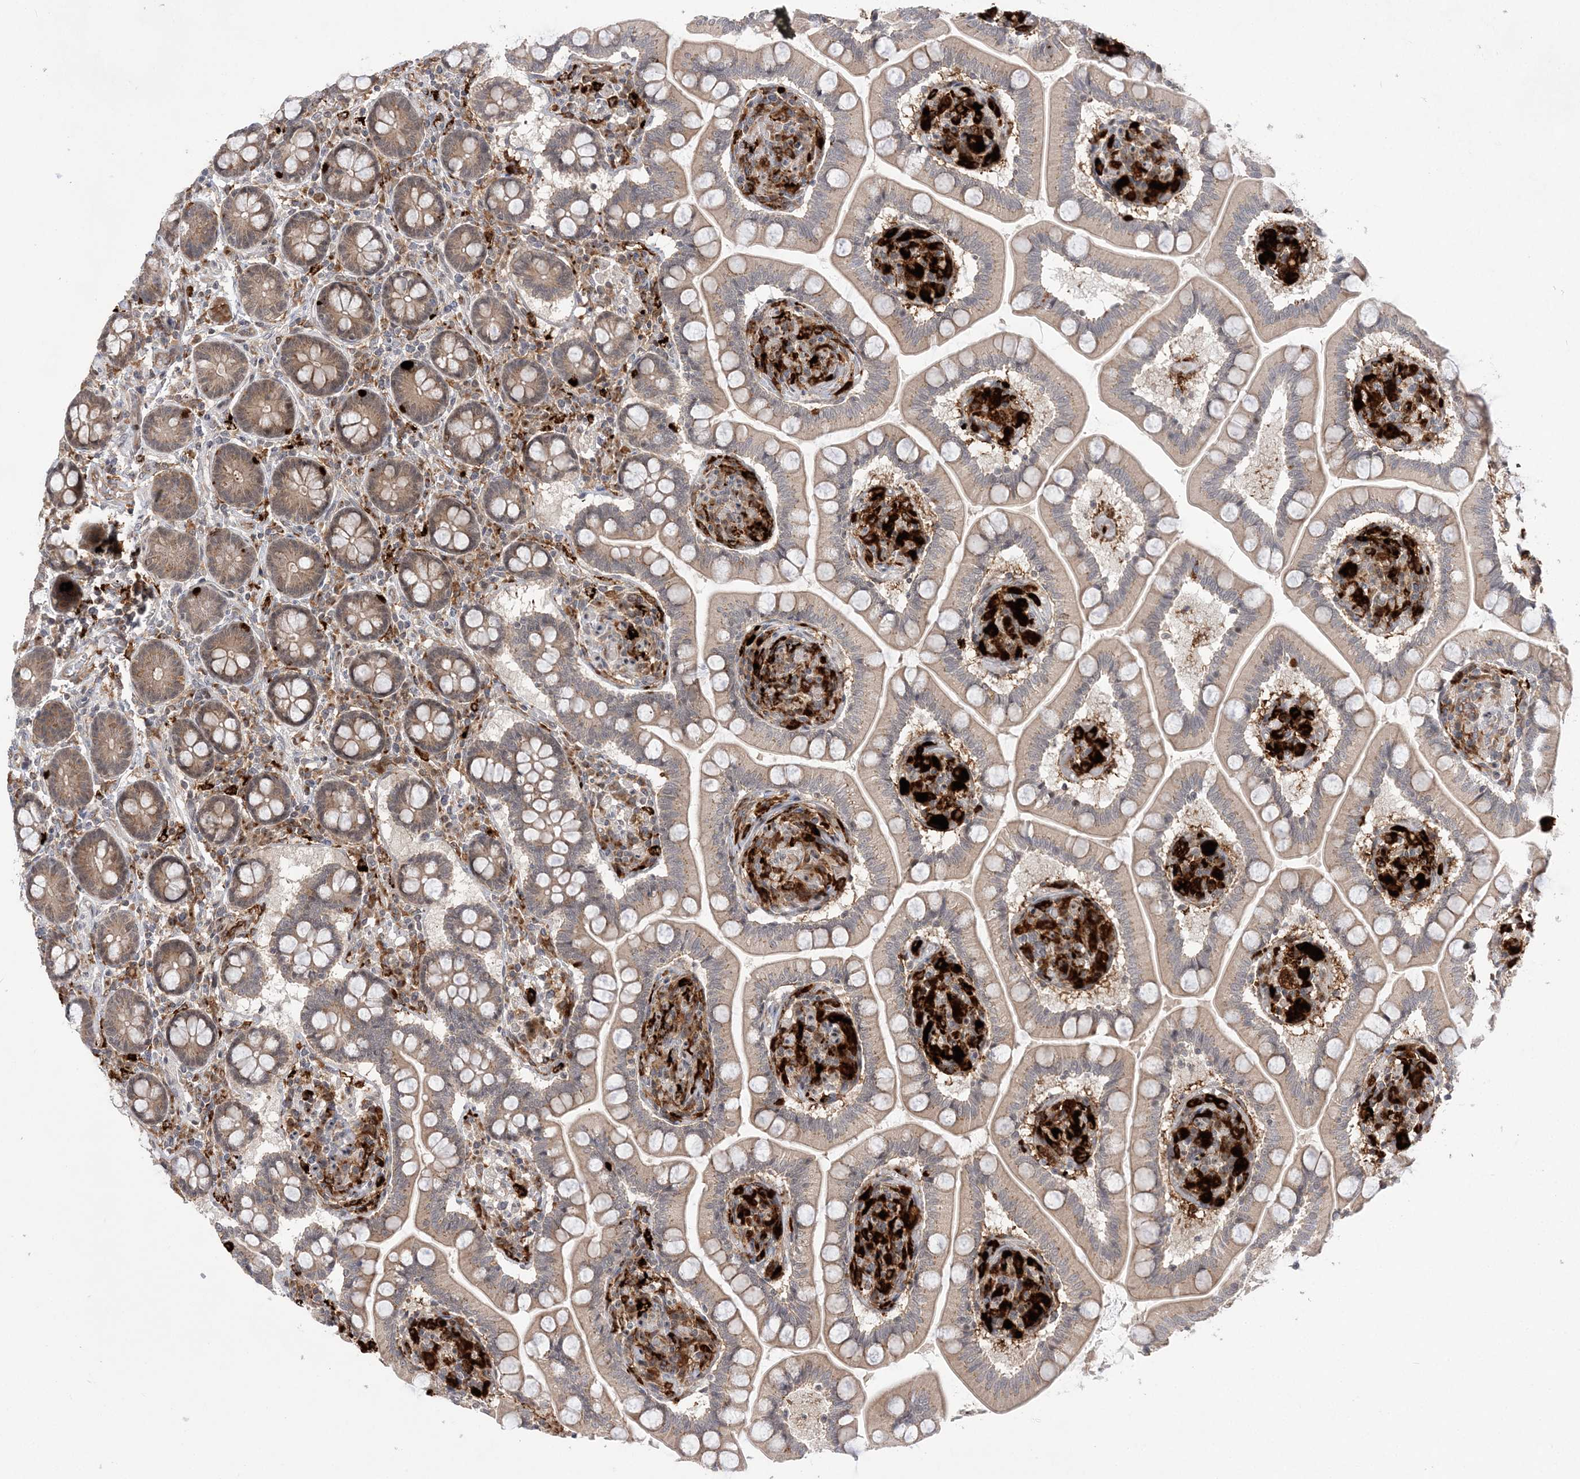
{"staining": {"intensity": "moderate", "quantity": "25%-75%", "location": "cytoplasmic/membranous"}, "tissue": "small intestine", "cell_type": "Glandular cells", "image_type": "normal", "snomed": [{"axis": "morphology", "description": "Normal tissue, NOS"}, {"axis": "topography", "description": "Small intestine"}], "caption": "This micrograph displays IHC staining of normal small intestine, with medium moderate cytoplasmic/membranous positivity in approximately 25%-75% of glandular cells.", "gene": "ANAPC15", "patient": {"sex": "female", "age": 64}}